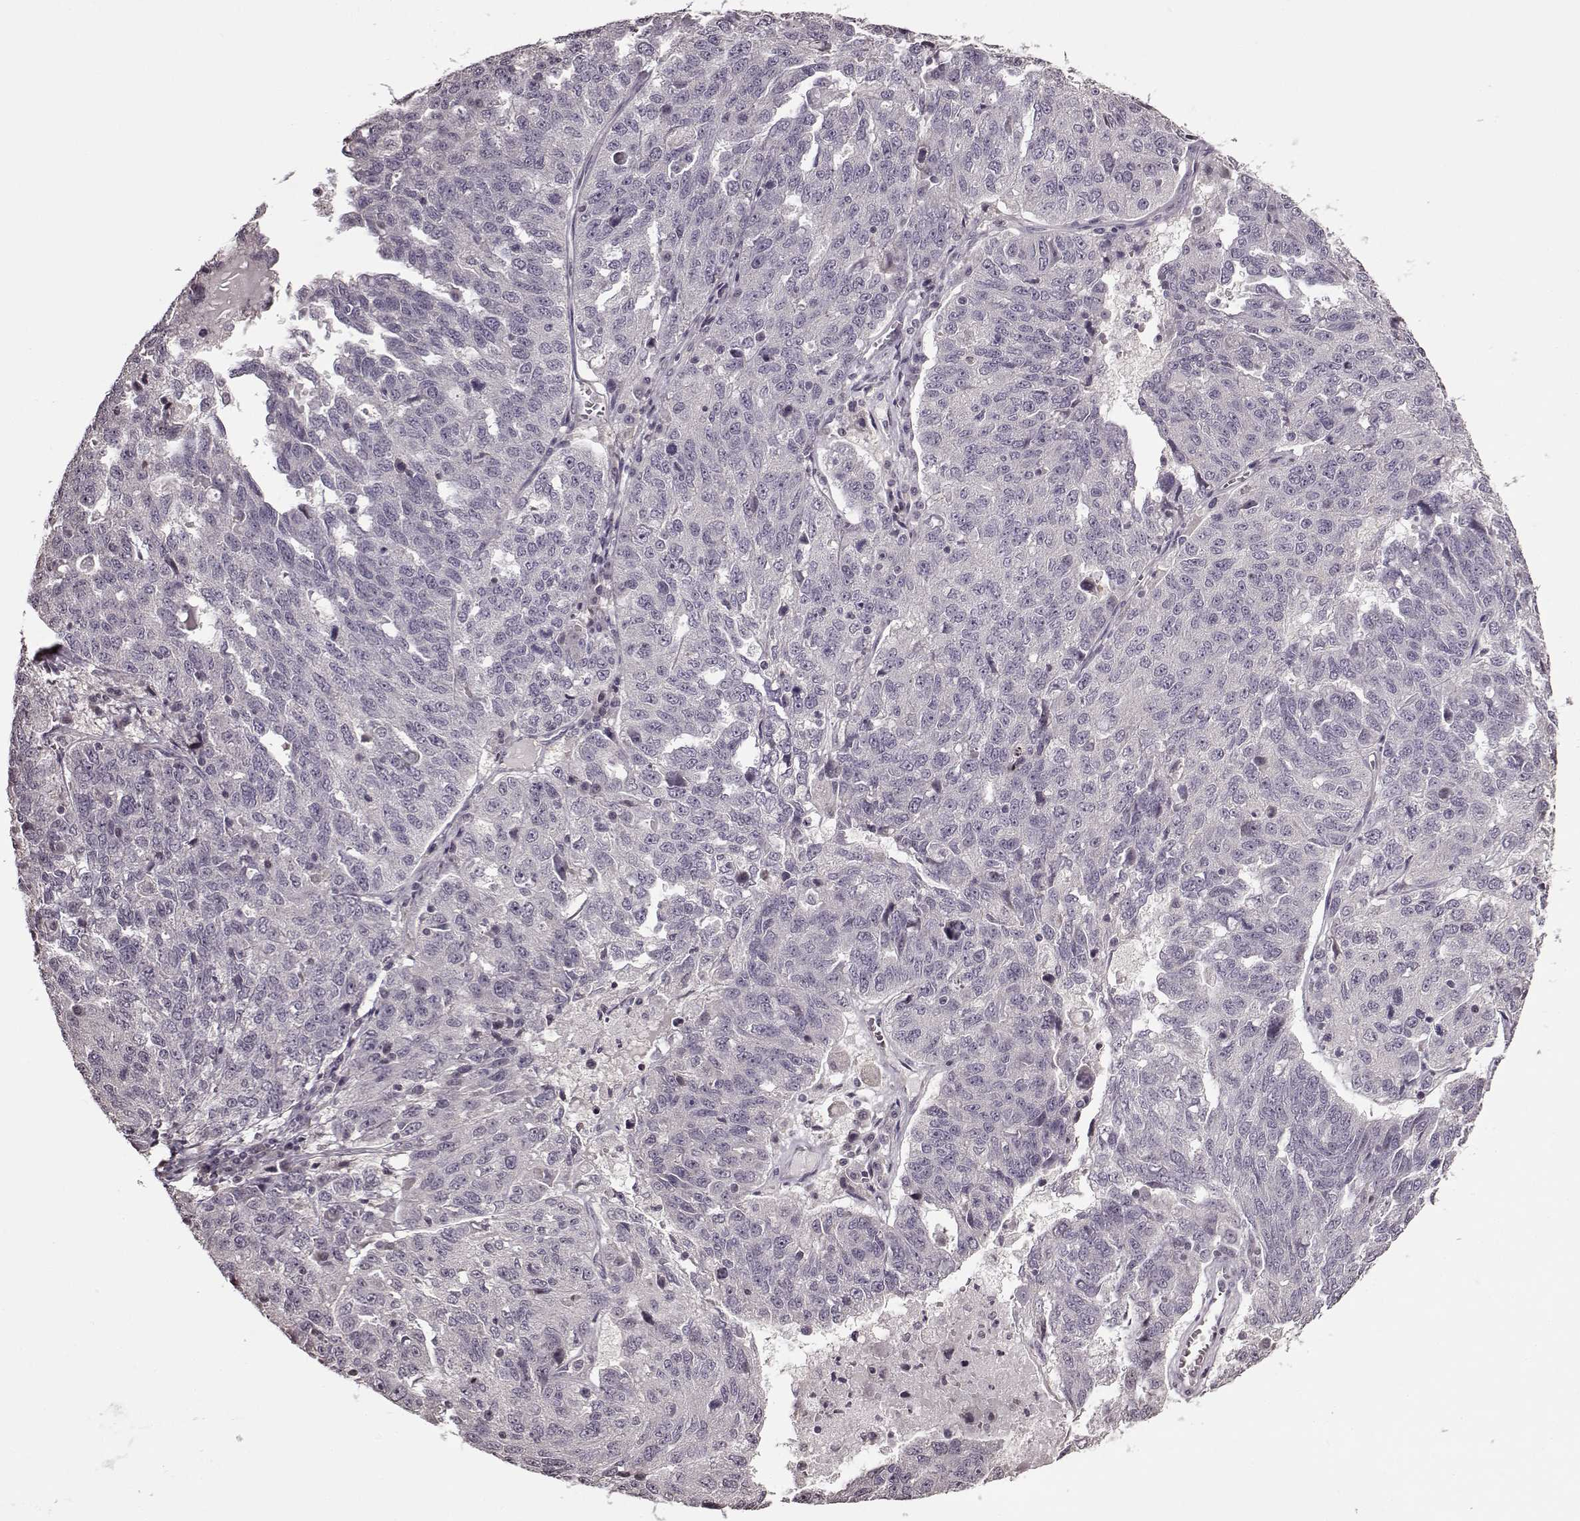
{"staining": {"intensity": "negative", "quantity": "none", "location": "none"}, "tissue": "ovarian cancer", "cell_type": "Tumor cells", "image_type": "cancer", "snomed": [{"axis": "morphology", "description": "Cystadenocarcinoma, serous, NOS"}, {"axis": "topography", "description": "Ovary"}], "caption": "Tumor cells are negative for protein expression in human ovarian cancer.", "gene": "FSHB", "patient": {"sex": "female", "age": 71}}